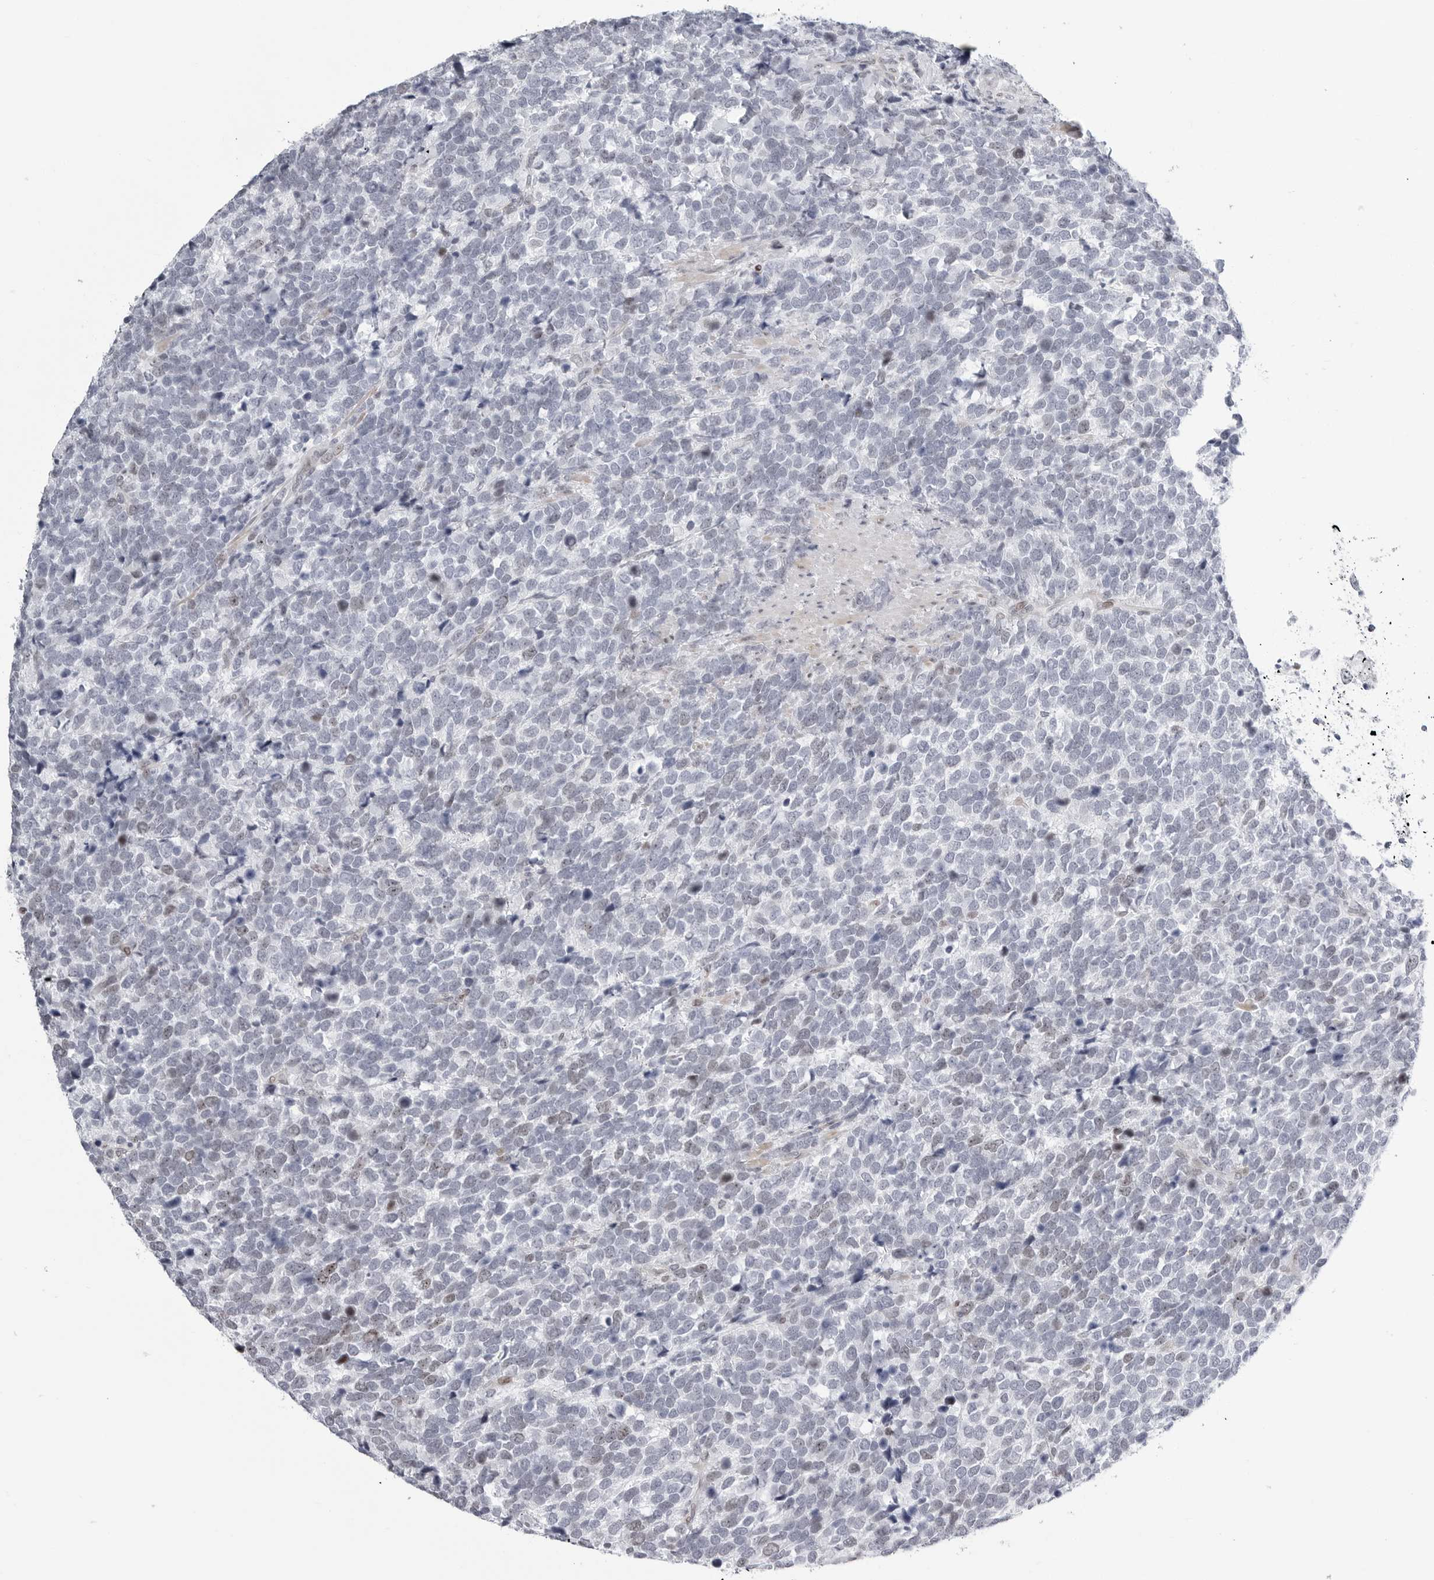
{"staining": {"intensity": "negative", "quantity": "none", "location": "none"}, "tissue": "urothelial cancer", "cell_type": "Tumor cells", "image_type": "cancer", "snomed": [{"axis": "morphology", "description": "Urothelial carcinoma, High grade"}, {"axis": "topography", "description": "Urinary bladder"}], "caption": "Tumor cells are negative for protein expression in human urothelial cancer.", "gene": "FAM135B", "patient": {"sex": "female", "age": 82}}